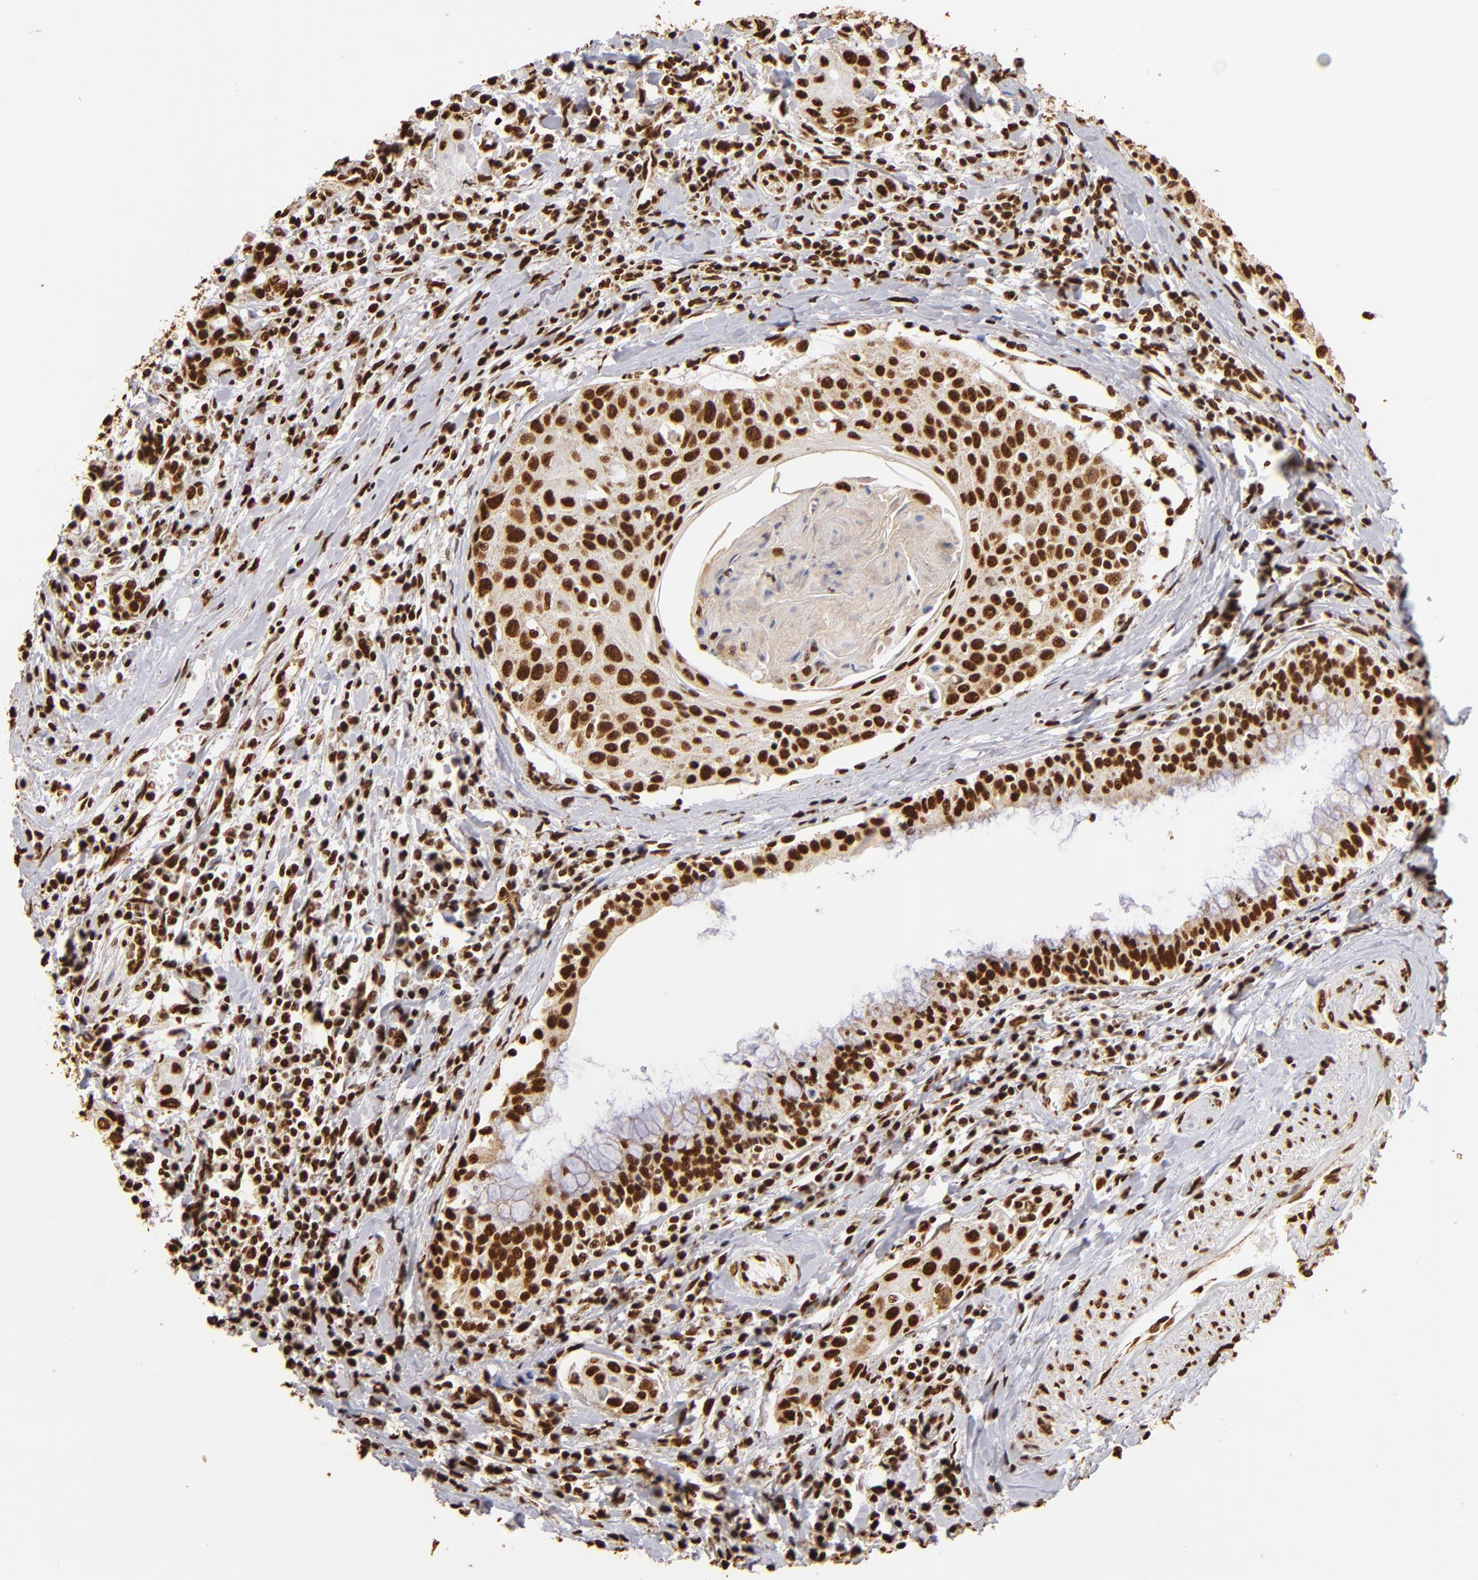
{"staining": {"intensity": "strong", "quantity": ">75%", "location": "nuclear"}, "tissue": "head and neck cancer", "cell_type": "Tumor cells", "image_type": "cancer", "snomed": [{"axis": "morphology", "description": "Squamous cell carcinoma, NOS"}, {"axis": "morphology", "description": "Squamous cell carcinoma, metastatic, NOS"}, {"axis": "topography", "description": "Lymph node"}, {"axis": "topography", "description": "Salivary gland"}, {"axis": "topography", "description": "Head-Neck"}], "caption": "Immunohistochemistry (IHC) (DAB (3,3'-diaminobenzidine)) staining of human head and neck cancer exhibits strong nuclear protein expression in approximately >75% of tumor cells.", "gene": "ILF3", "patient": {"sex": "female", "age": 74}}